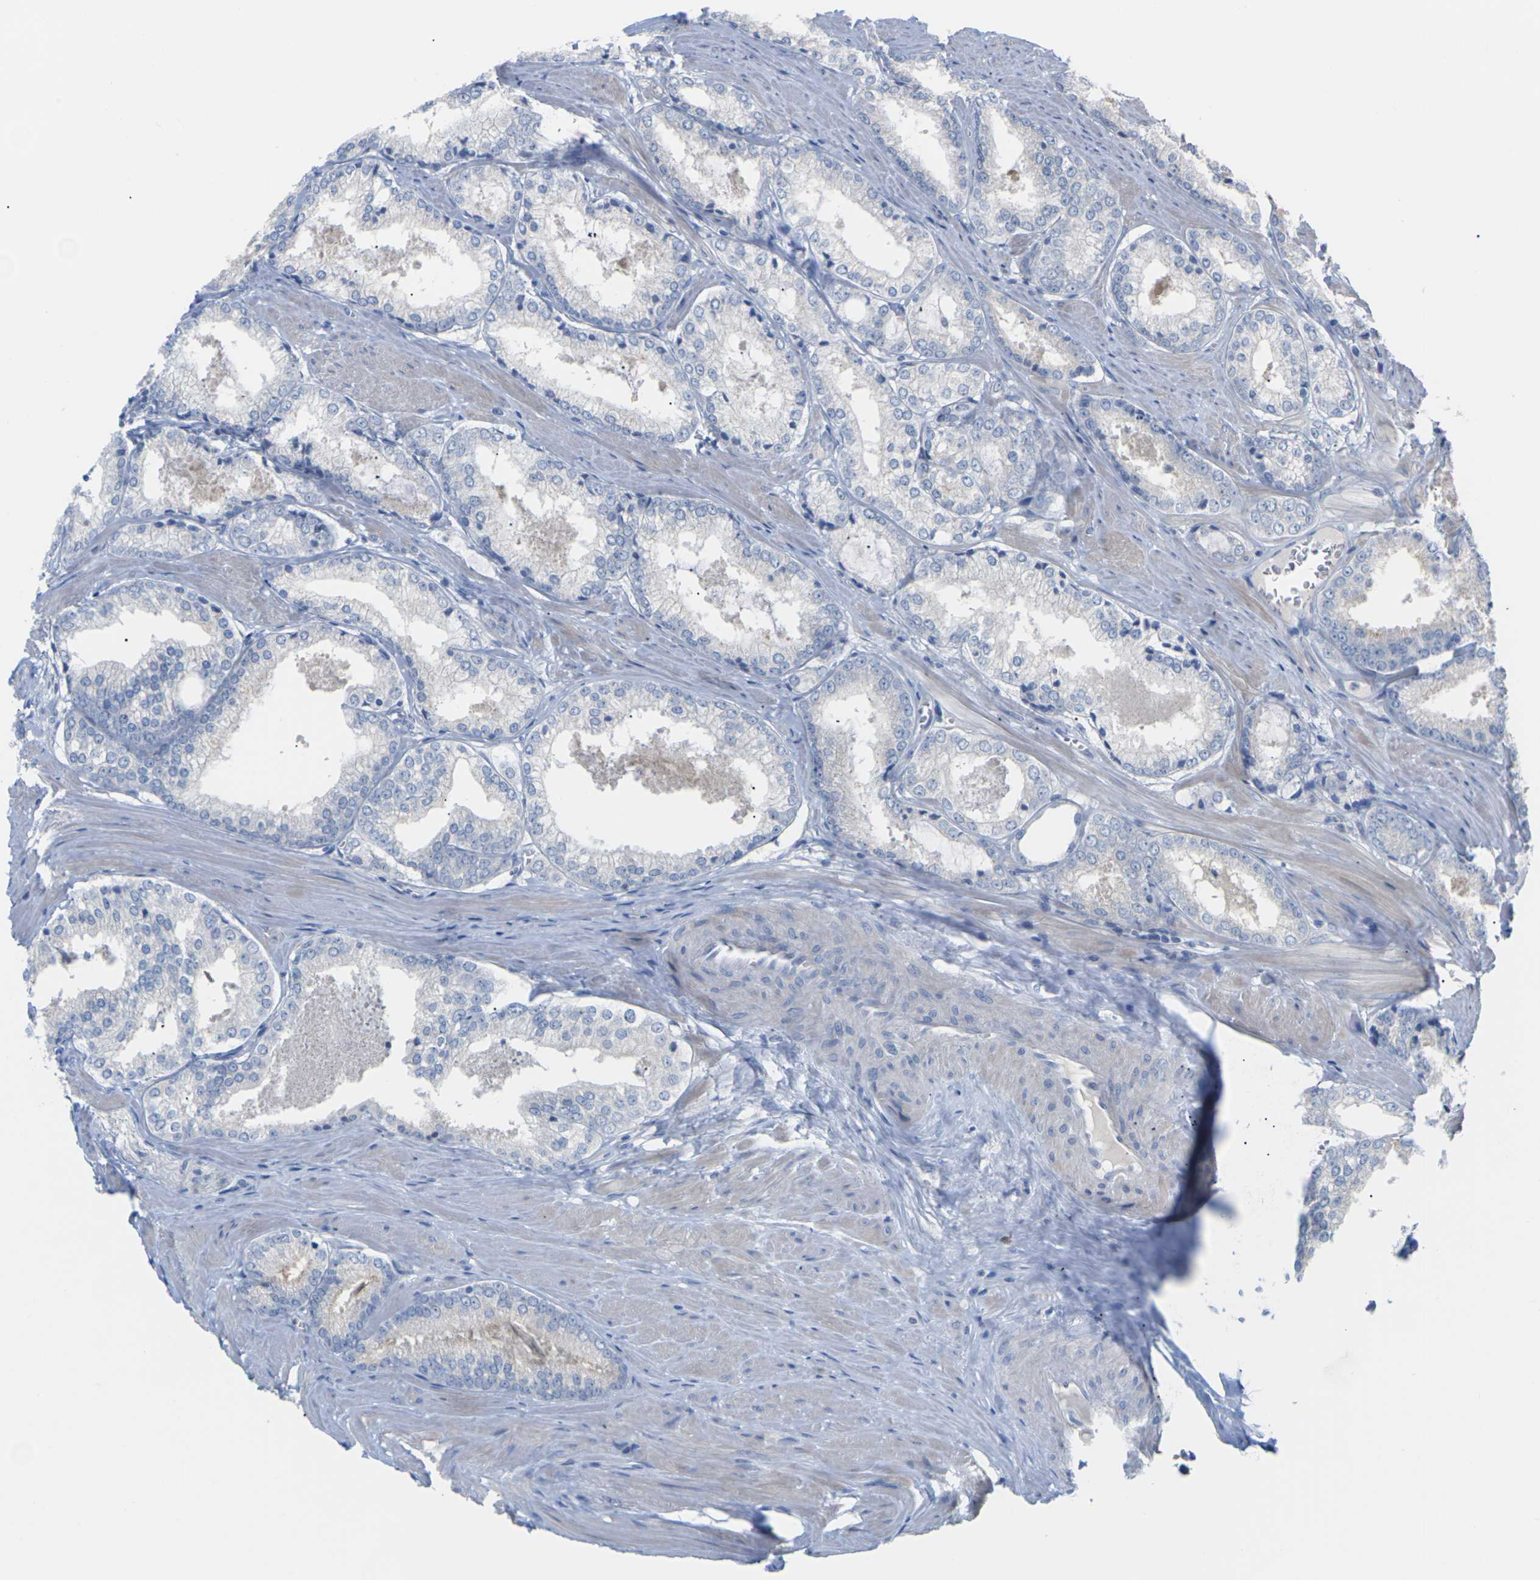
{"staining": {"intensity": "negative", "quantity": "none", "location": "none"}, "tissue": "prostate cancer", "cell_type": "Tumor cells", "image_type": "cancer", "snomed": [{"axis": "morphology", "description": "Adenocarcinoma, Low grade"}, {"axis": "topography", "description": "Prostate"}], "caption": "Tumor cells show no significant staining in prostate cancer.", "gene": "TMCO4", "patient": {"sex": "male", "age": 64}}